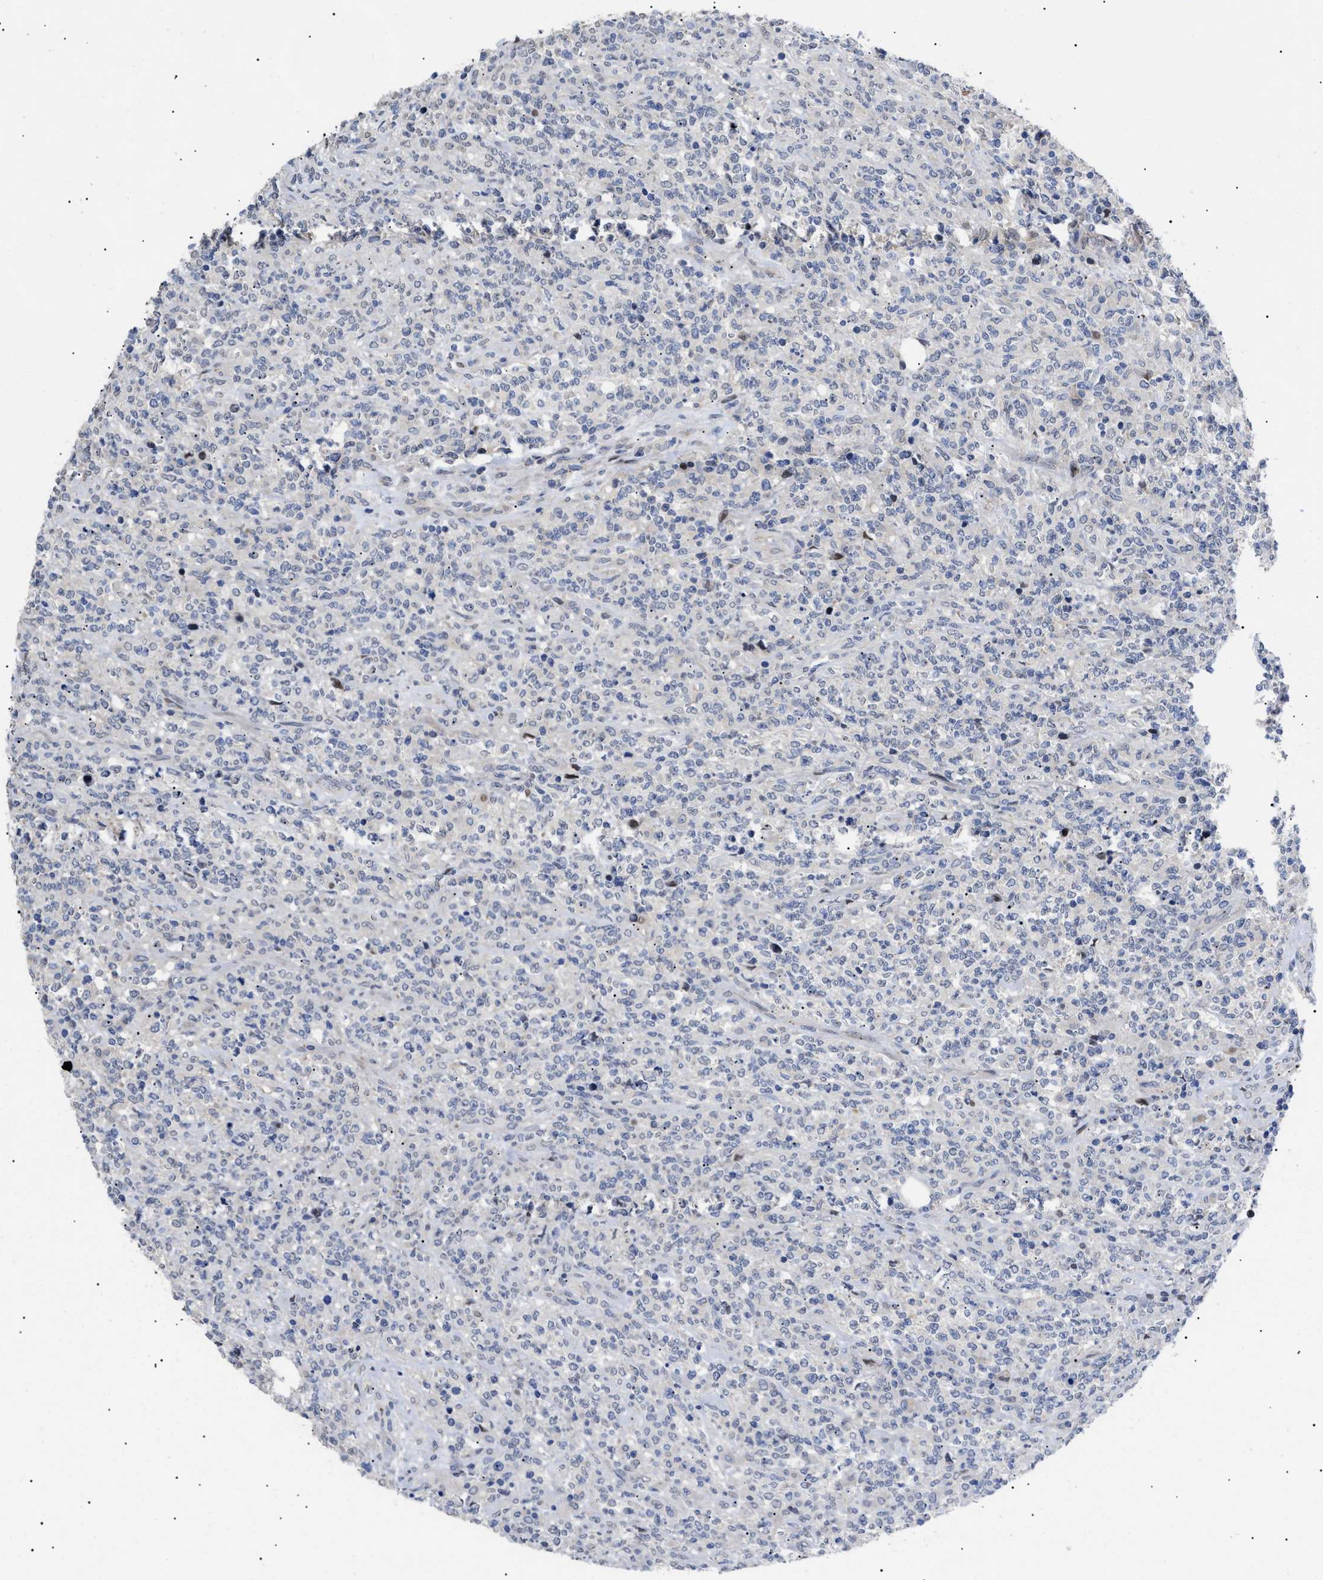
{"staining": {"intensity": "negative", "quantity": "none", "location": "none"}, "tissue": "lymphoma", "cell_type": "Tumor cells", "image_type": "cancer", "snomed": [{"axis": "morphology", "description": "Malignant lymphoma, non-Hodgkin's type, High grade"}, {"axis": "topography", "description": "Soft tissue"}], "caption": "Immunohistochemical staining of human lymphoma displays no significant positivity in tumor cells.", "gene": "SFXN5", "patient": {"sex": "male", "age": 18}}